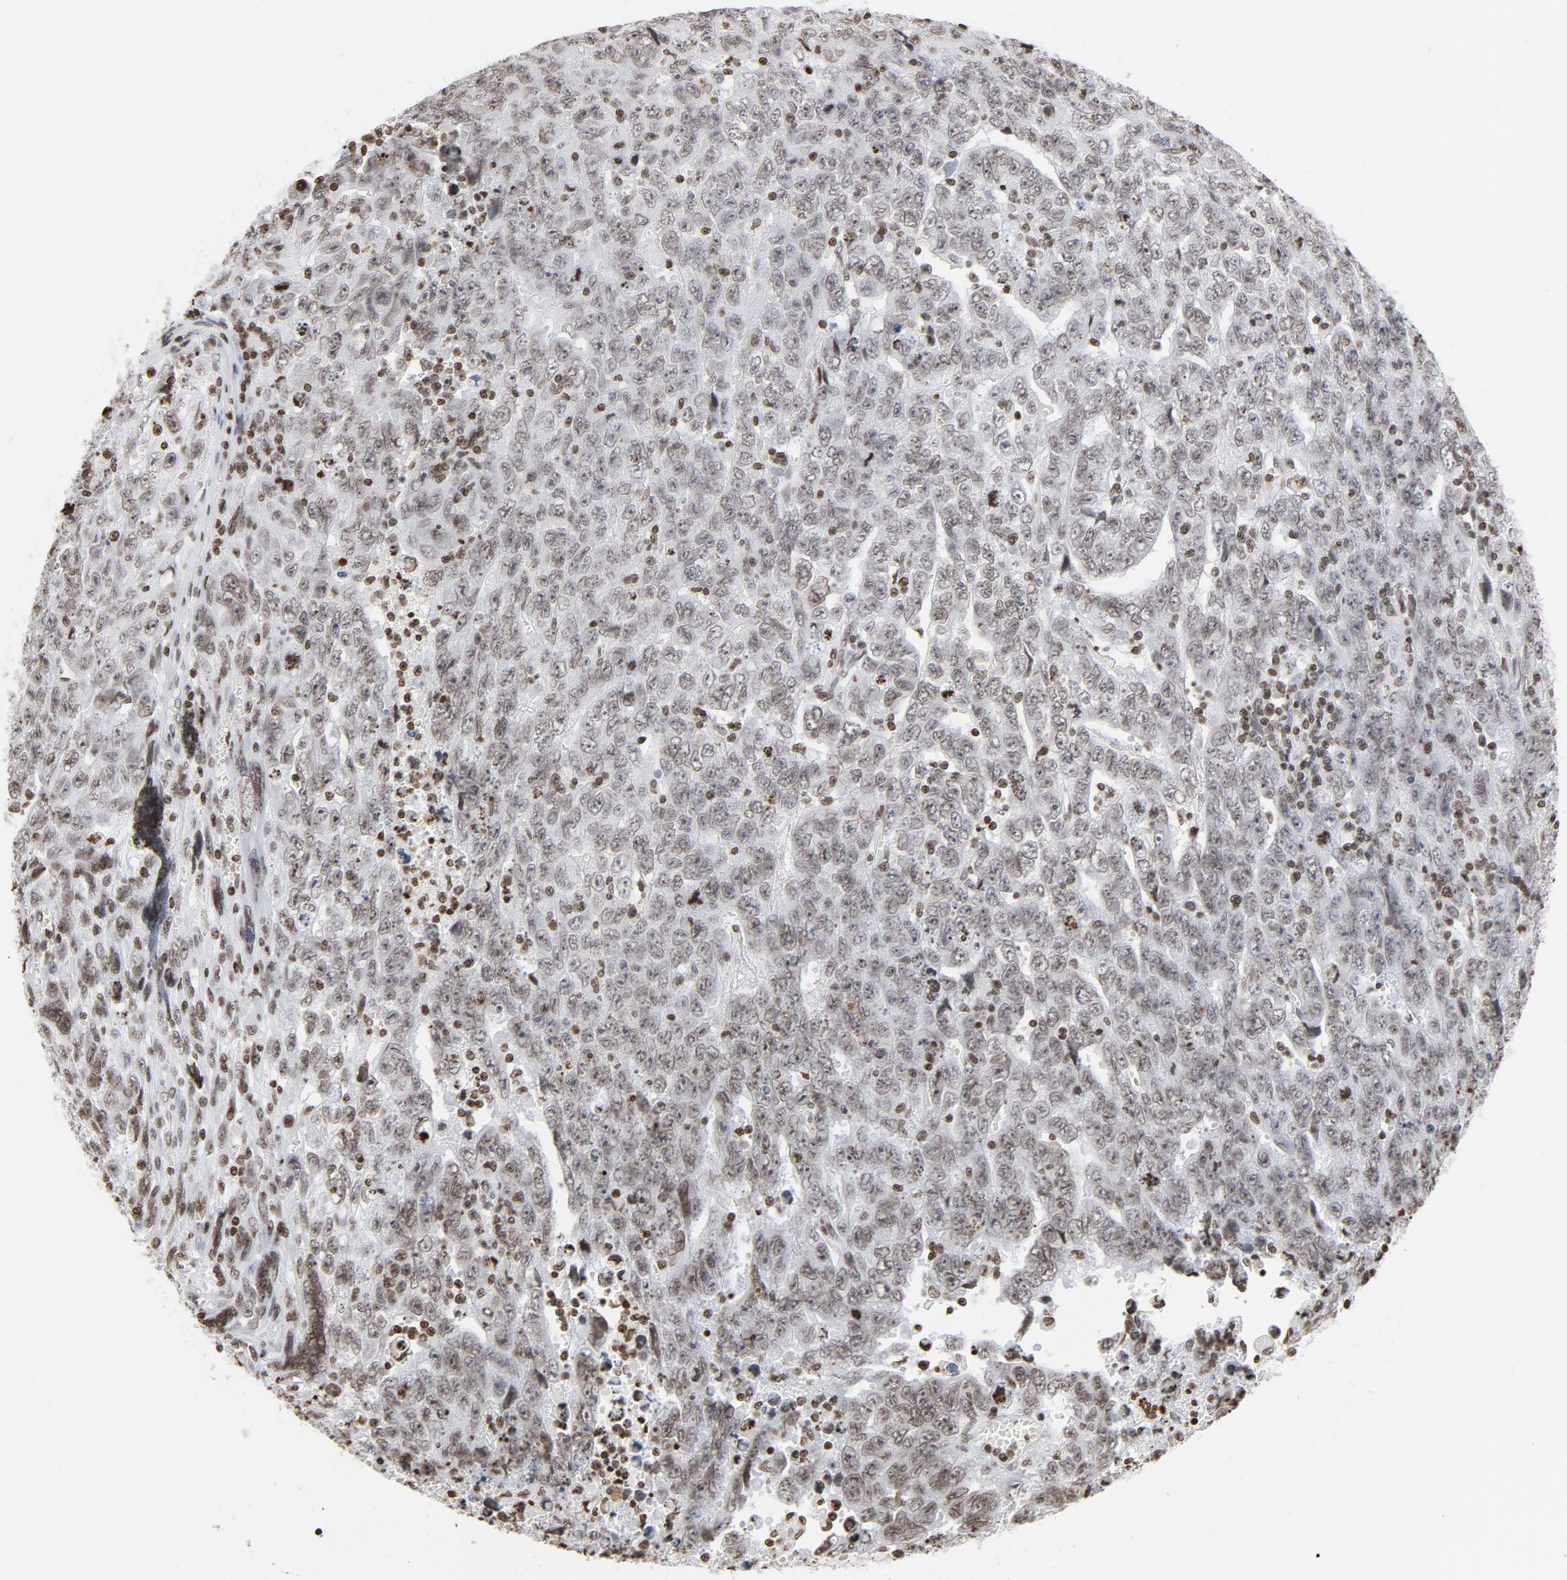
{"staining": {"intensity": "weak", "quantity": ">75%", "location": "nuclear"}, "tissue": "testis cancer", "cell_type": "Tumor cells", "image_type": "cancer", "snomed": [{"axis": "morphology", "description": "Carcinoma, Embryonal, NOS"}, {"axis": "topography", "description": "Testis"}], "caption": "Testis cancer (embryonal carcinoma) stained with a protein marker displays weak staining in tumor cells.", "gene": "H2AC12", "patient": {"sex": "male", "age": 28}}